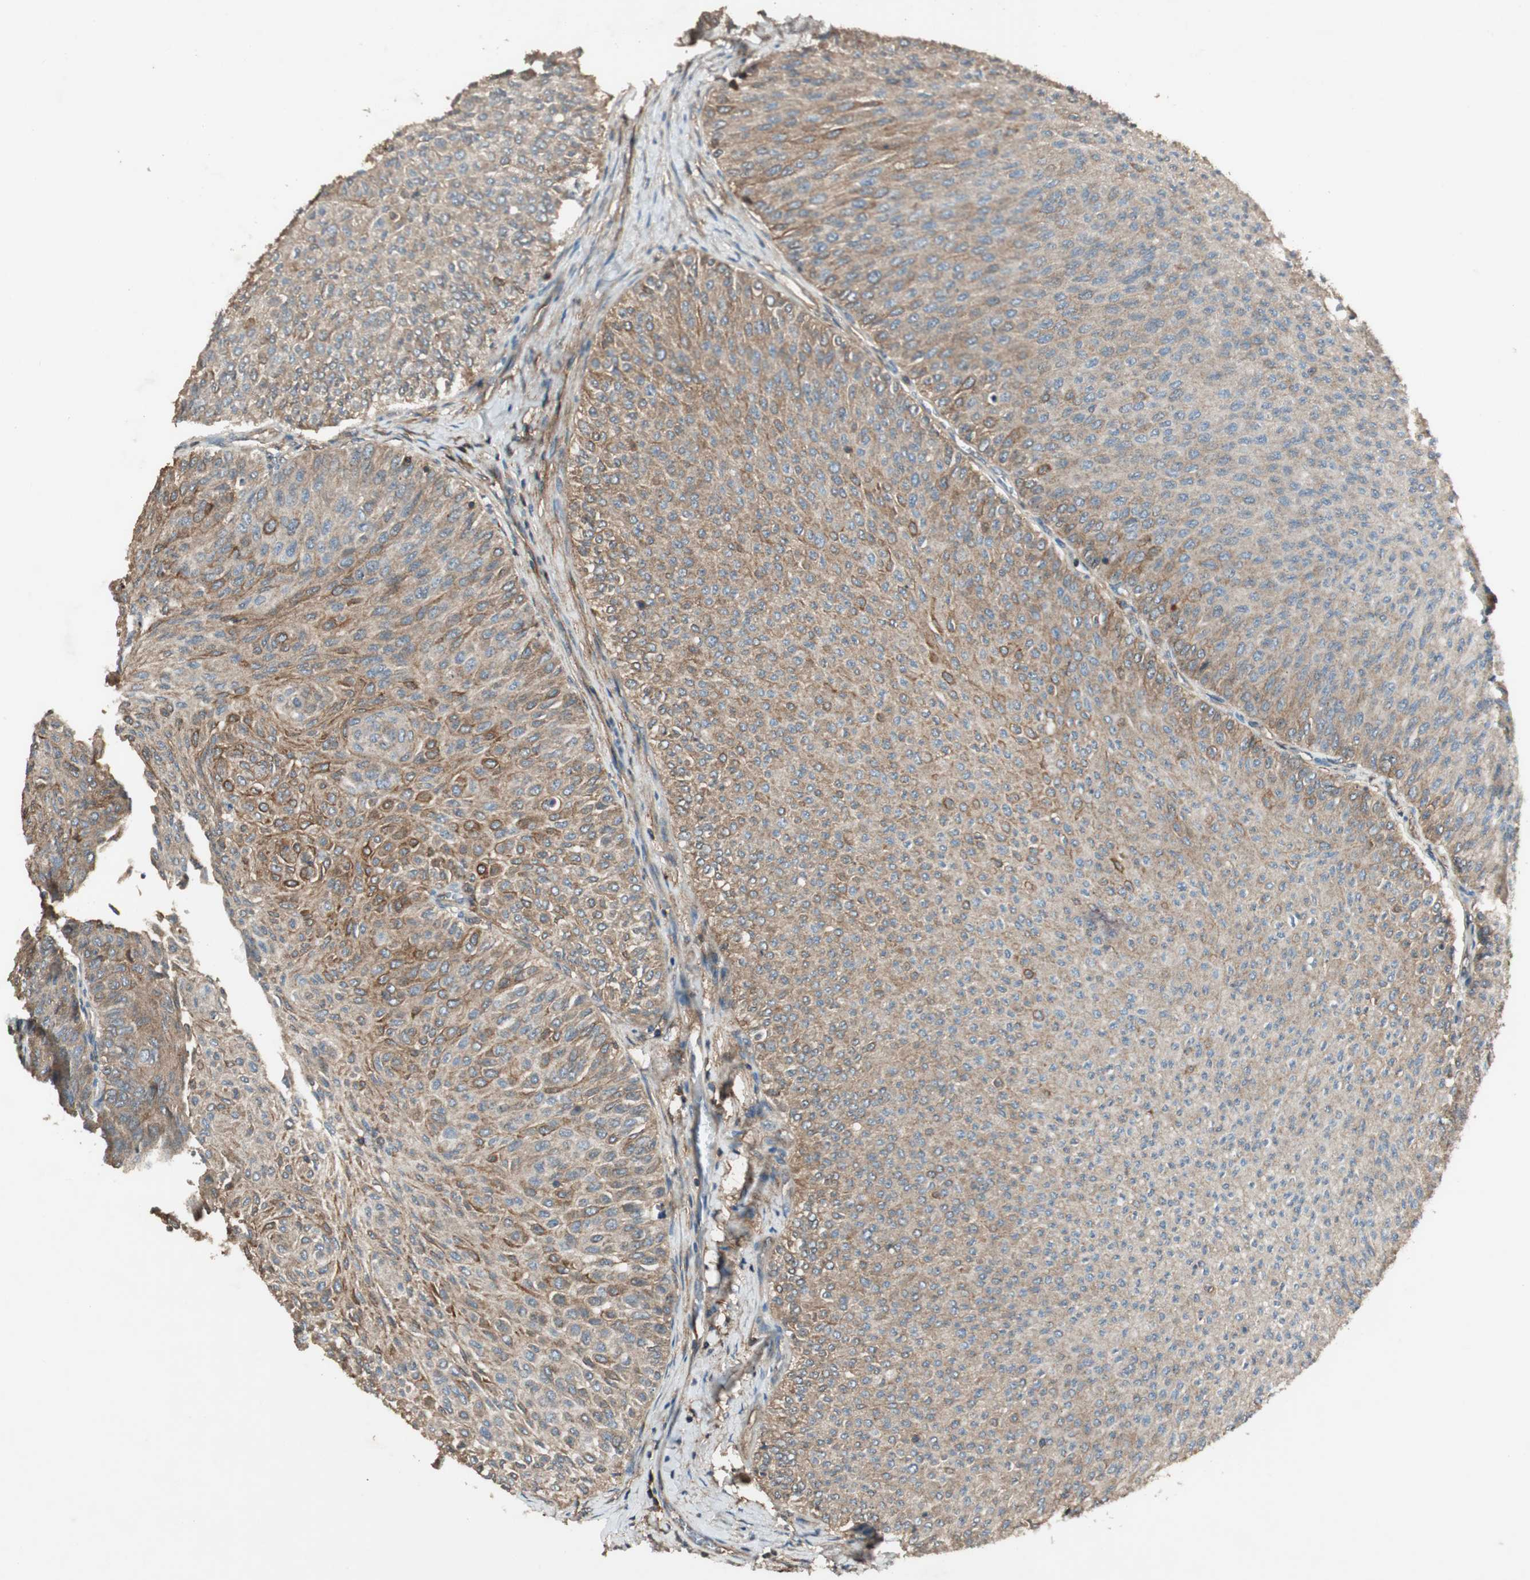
{"staining": {"intensity": "weak", "quantity": ">75%", "location": "cytoplasmic/membranous"}, "tissue": "urothelial cancer", "cell_type": "Tumor cells", "image_type": "cancer", "snomed": [{"axis": "morphology", "description": "Urothelial carcinoma, Low grade"}, {"axis": "topography", "description": "Urinary bladder"}], "caption": "A micrograph of human low-grade urothelial carcinoma stained for a protein reveals weak cytoplasmic/membranous brown staining in tumor cells. (brown staining indicates protein expression, while blue staining denotes nuclei).", "gene": "BTN3A3", "patient": {"sex": "male", "age": 78}}